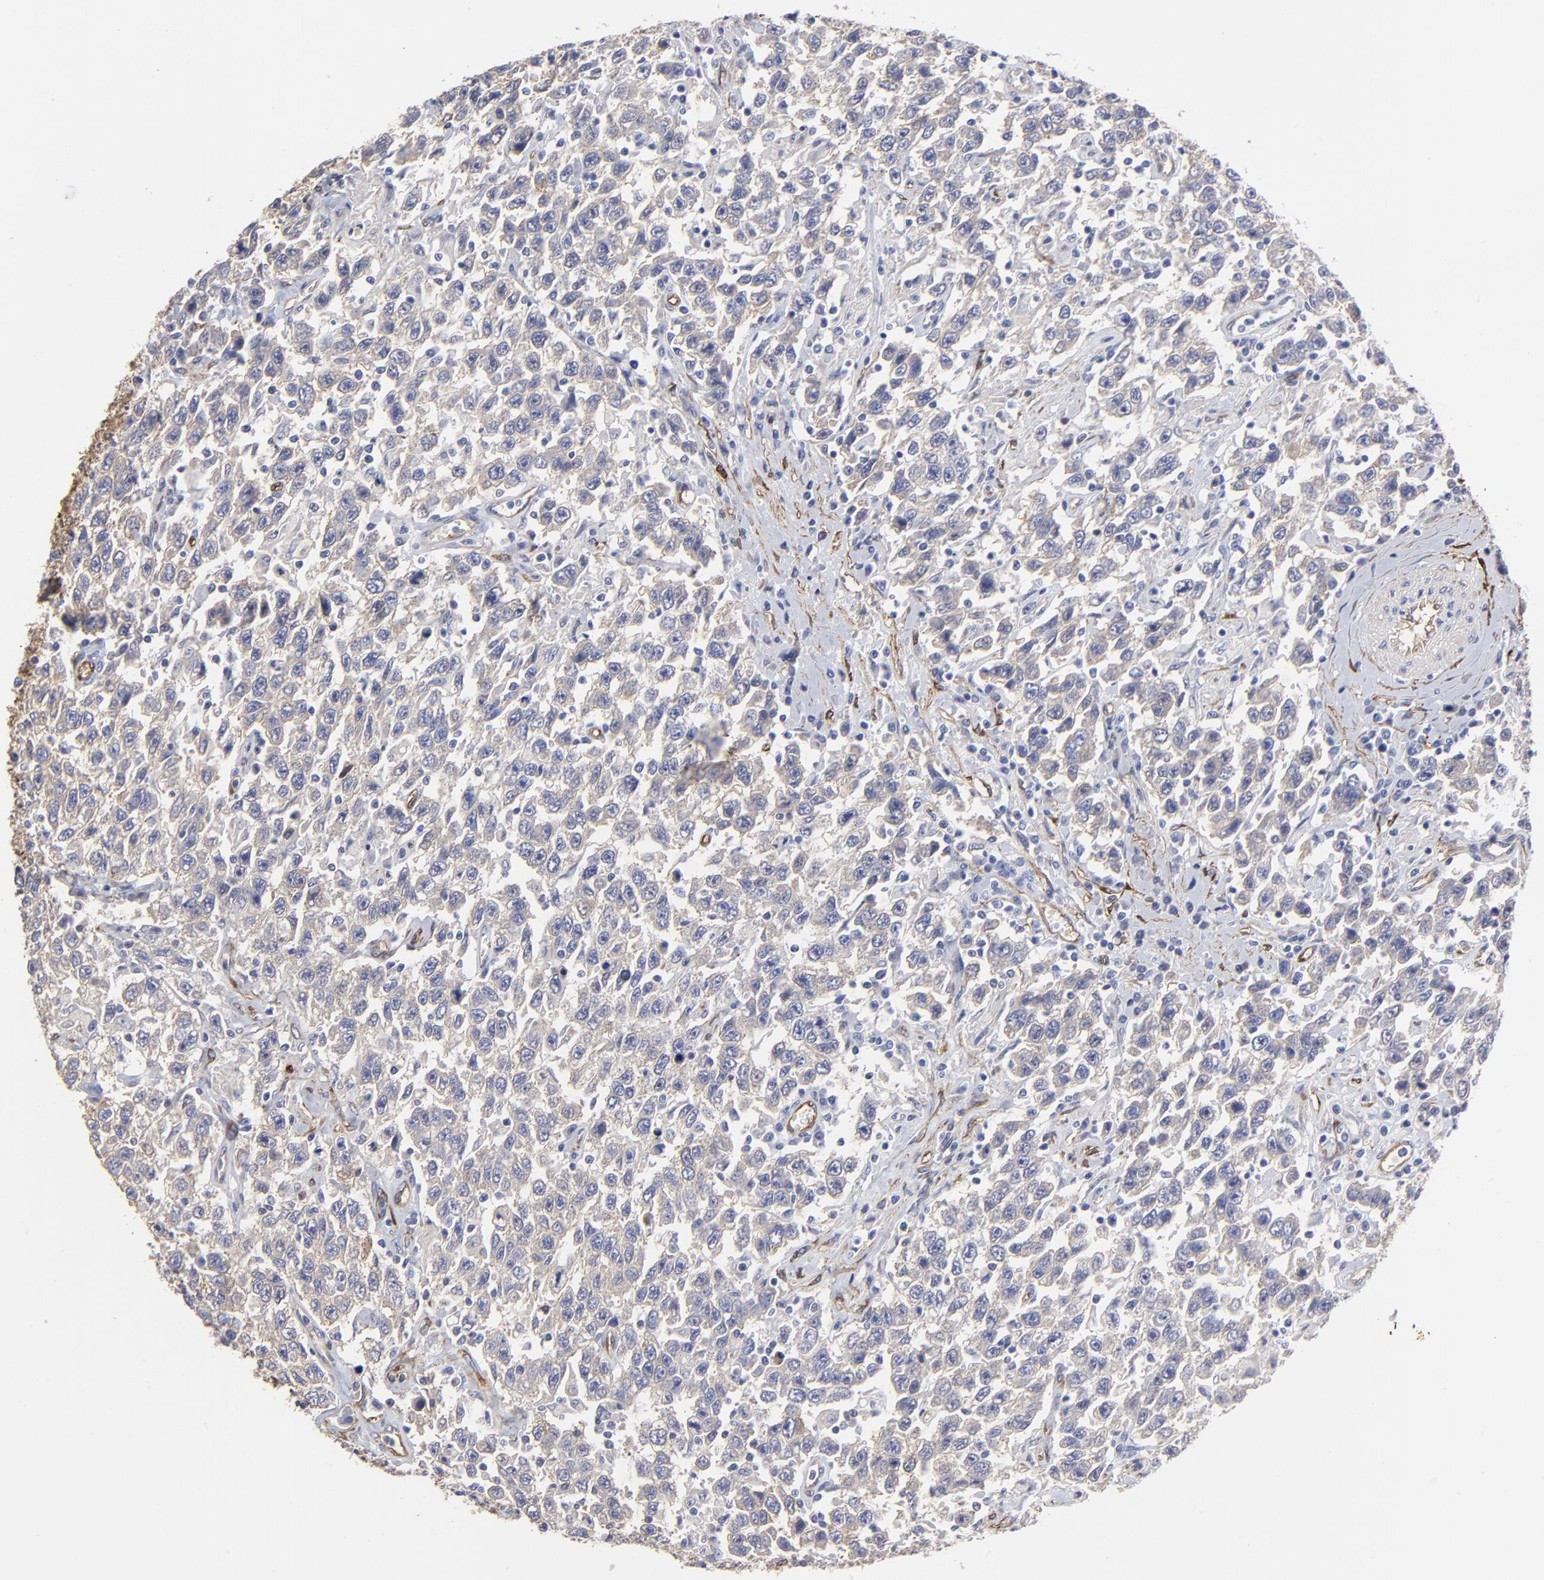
{"staining": {"intensity": "negative", "quantity": "none", "location": "none"}, "tissue": "testis cancer", "cell_type": "Tumor cells", "image_type": "cancer", "snomed": [{"axis": "morphology", "description": "Seminoma, NOS"}, {"axis": "topography", "description": "Testis"}], "caption": "Testis cancer stained for a protein using immunohistochemistry (IHC) reveals no staining tumor cells.", "gene": "CILP", "patient": {"sex": "male", "age": 41}}